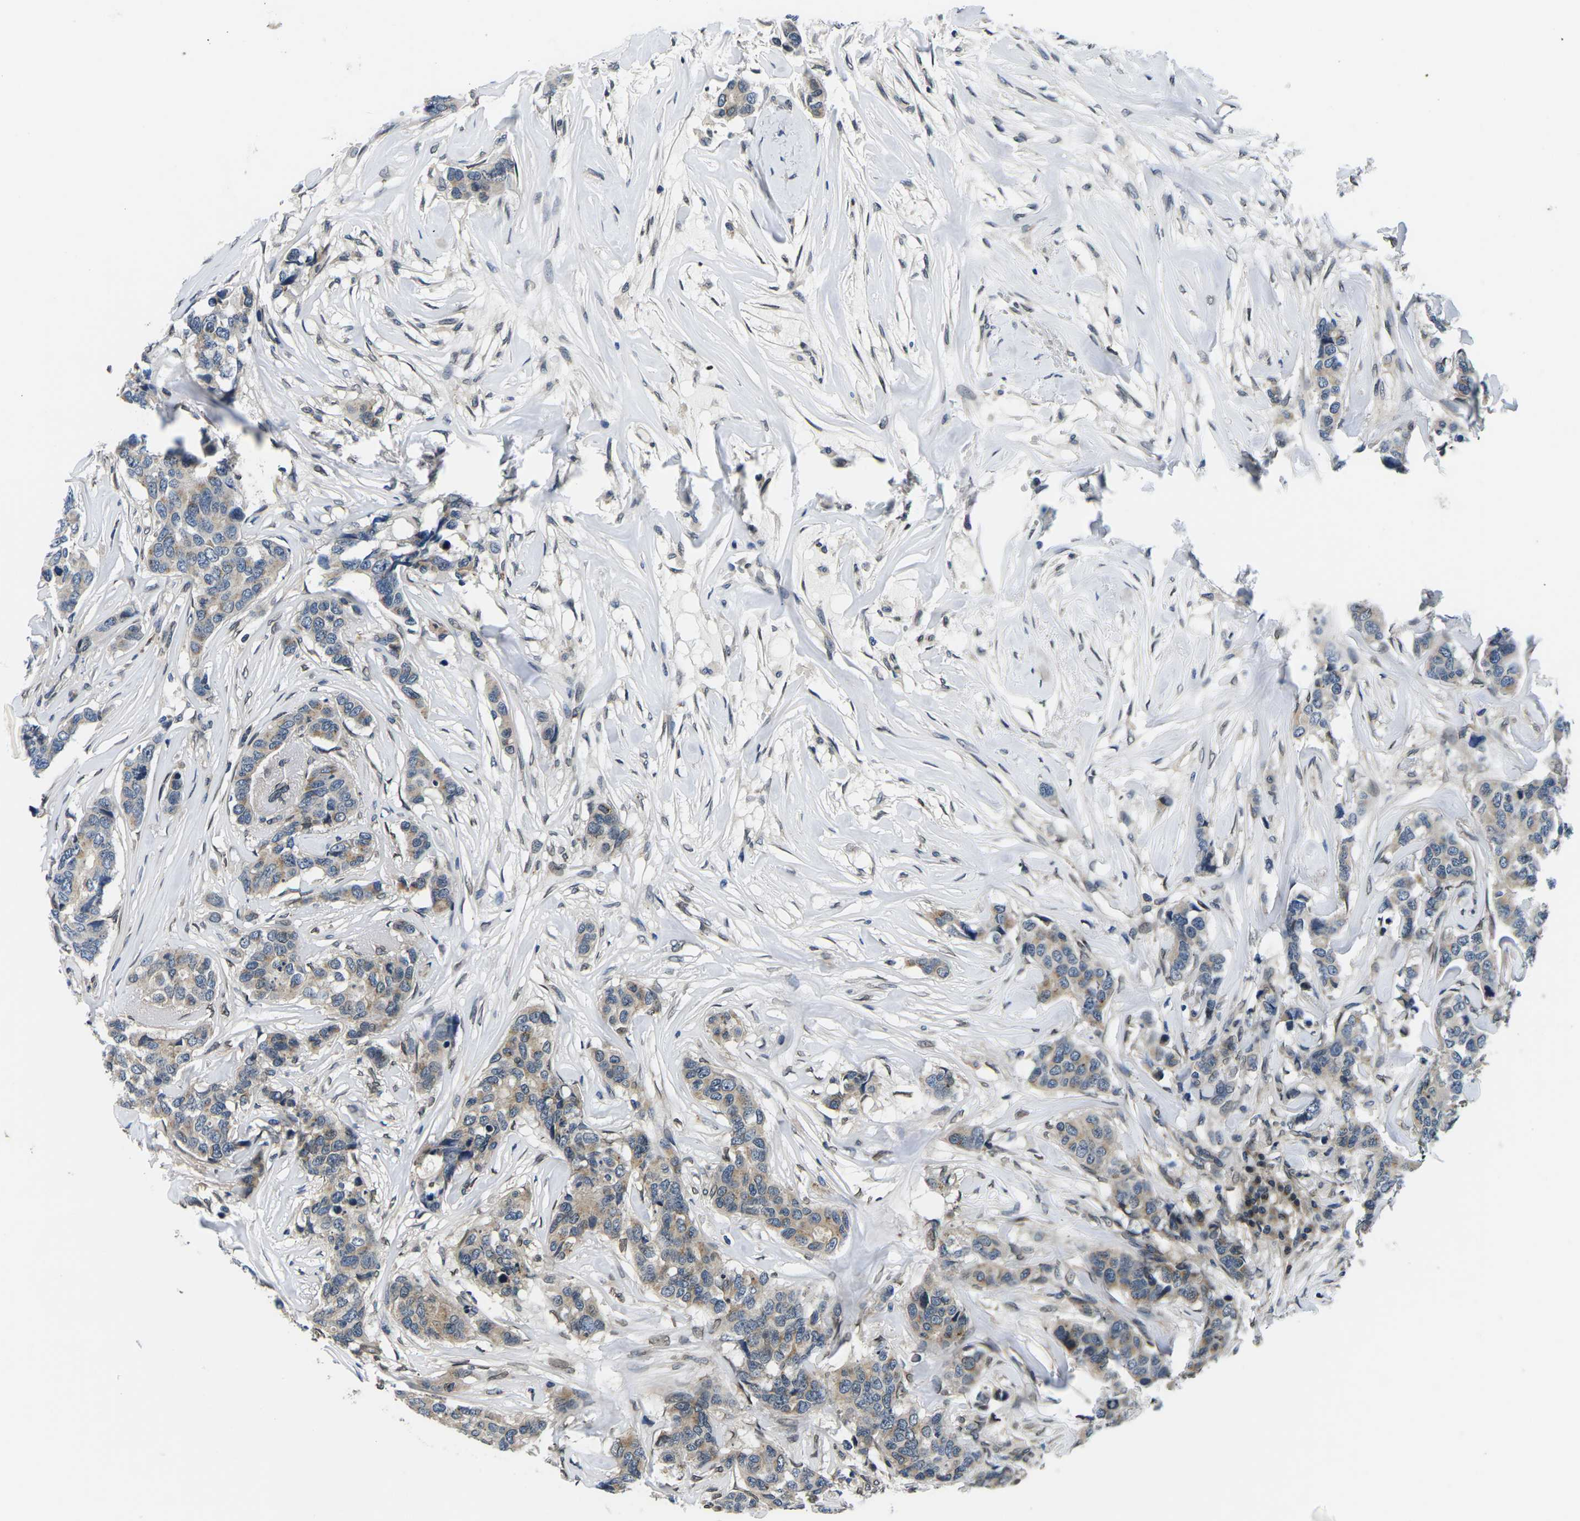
{"staining": {"intensity": "weak", "quantity": "25%-75%", "location": "cytoplasmic/membranous"}, "tissue": "breast cancer", "cell_type": "Tumor cells", "image_type": "cancer", "snomed": [{"axis": "morphology", "description": "Lobular carcinoma"}, {"axis": "topography", "description": "Breast"}], "caption": "About 25%-75% of tumor cells in human breast cancer (lobular carcinoma) show weak cytoplasmic/membranous protein staining as visualized by brown immunohistochemical staining.", "gene": "SNX10", "patient": {"sex": "female", "age": 59}}